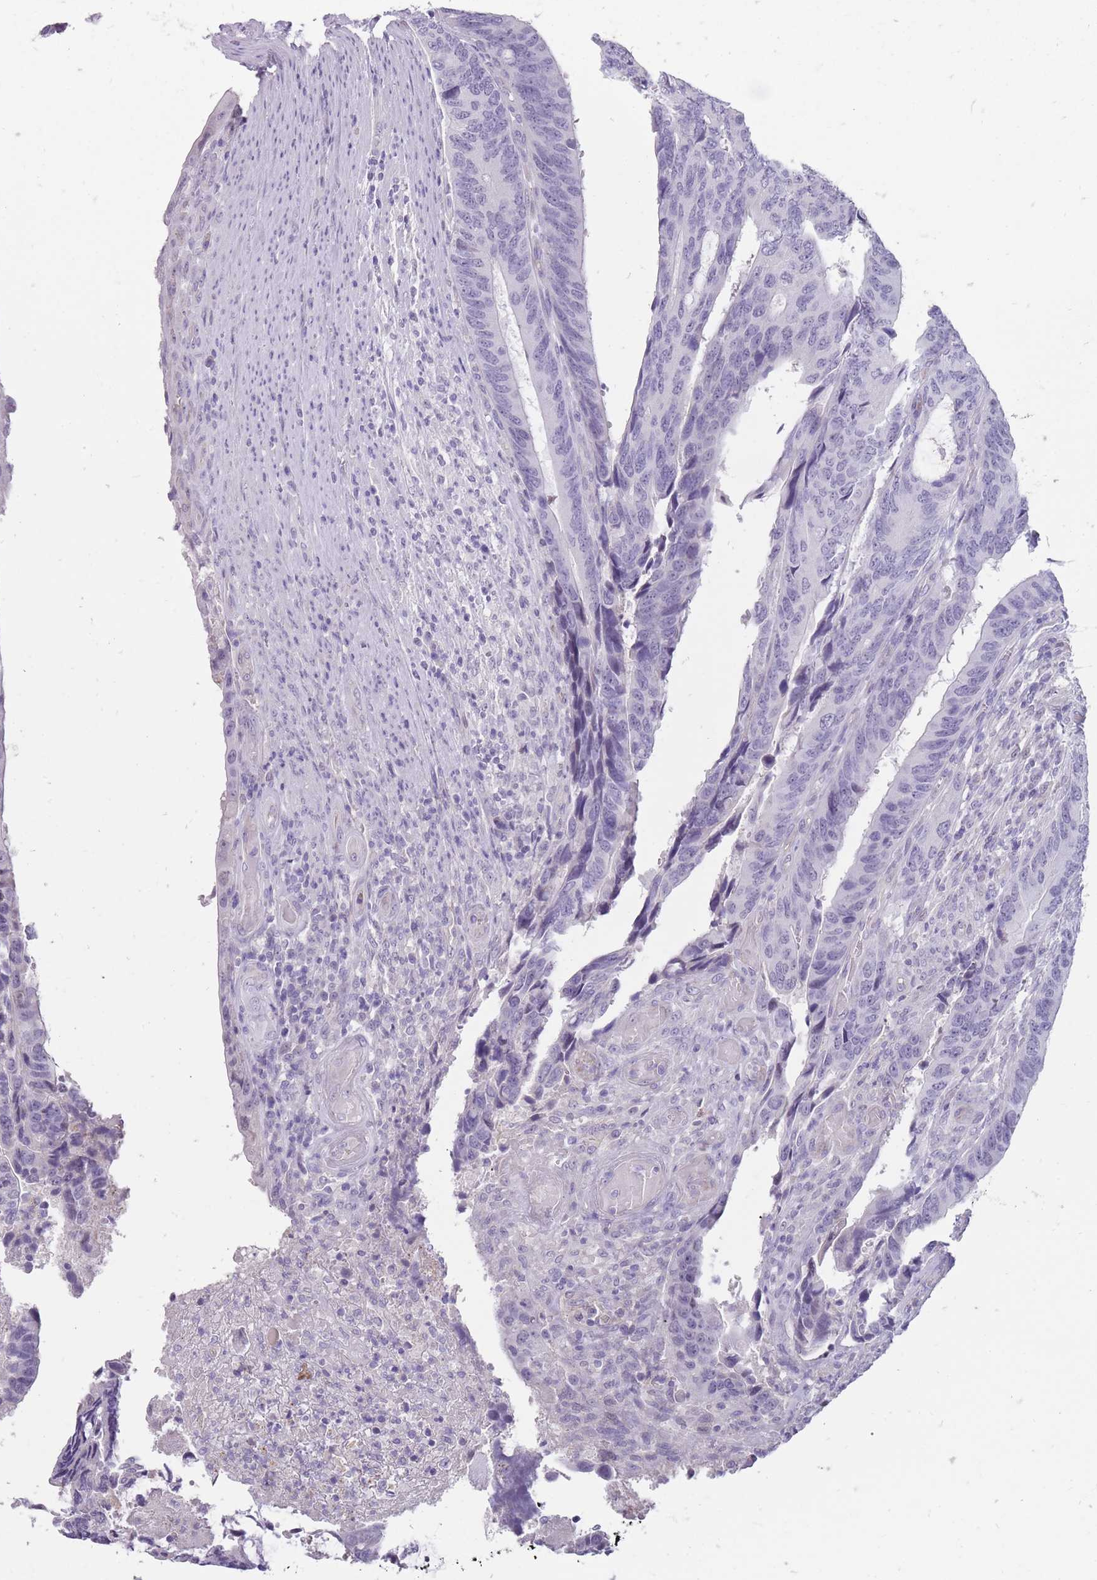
{"staining": {"intensity": "negative", "quantity": "none", "location": "none"}, "tissue": "colorectal cancer", "cell_type": "Tumor cells", "image_type": "cancer", "snomed": [{"axis": "morphology", "description": "Adenocarcinoma, NOS"}, {"axis": "topography", "description": "Colon"}], "caption": "The image exhibits no significant positivity in tumor cells of colorectal cancer.", "gene": "ERICH4", "patient": {"sex": "male", "age": 87}}